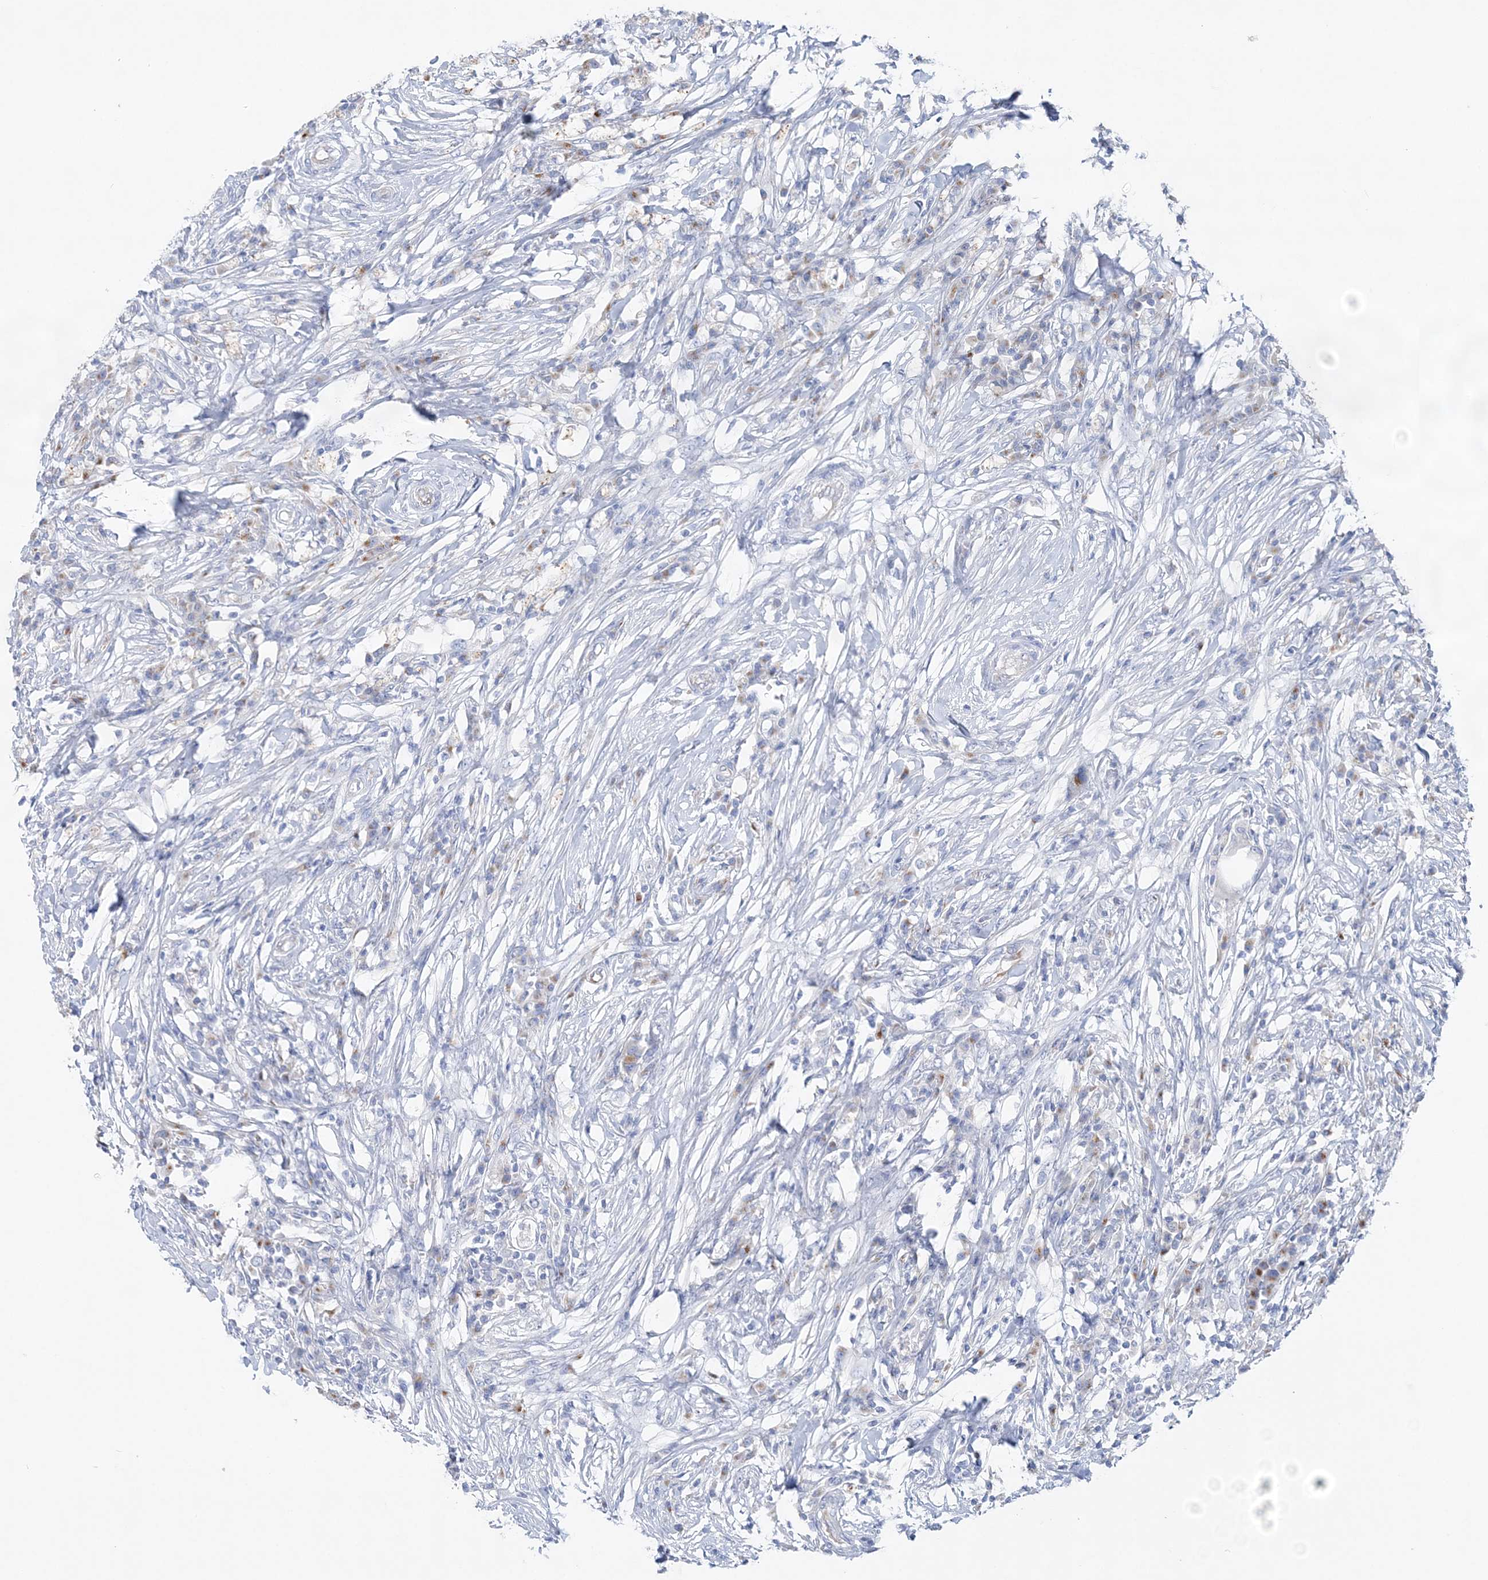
{"staining": {"intensity": "negative", "quantity": "none", "location": "none"}, "tissue": "colorectal cancer", "cell_type": "Tumor cells", "image_type": "cancer", "snomed": [{"axis": "morphology", "description": "Adenocarcinoma, NOS"}, {"axis": "topography", "description": "Colon"}], "caption": "IHC photomicrograph of colorectal cancer stained for a protein (brown), which exhibits no positivity in tumor cells. The staining is performed using DAB brown chromogen with nuclei counter-stained in using hematoxylin.", "gene": "SLC5A6", "patient": {"sex": "male", "age": 71}}